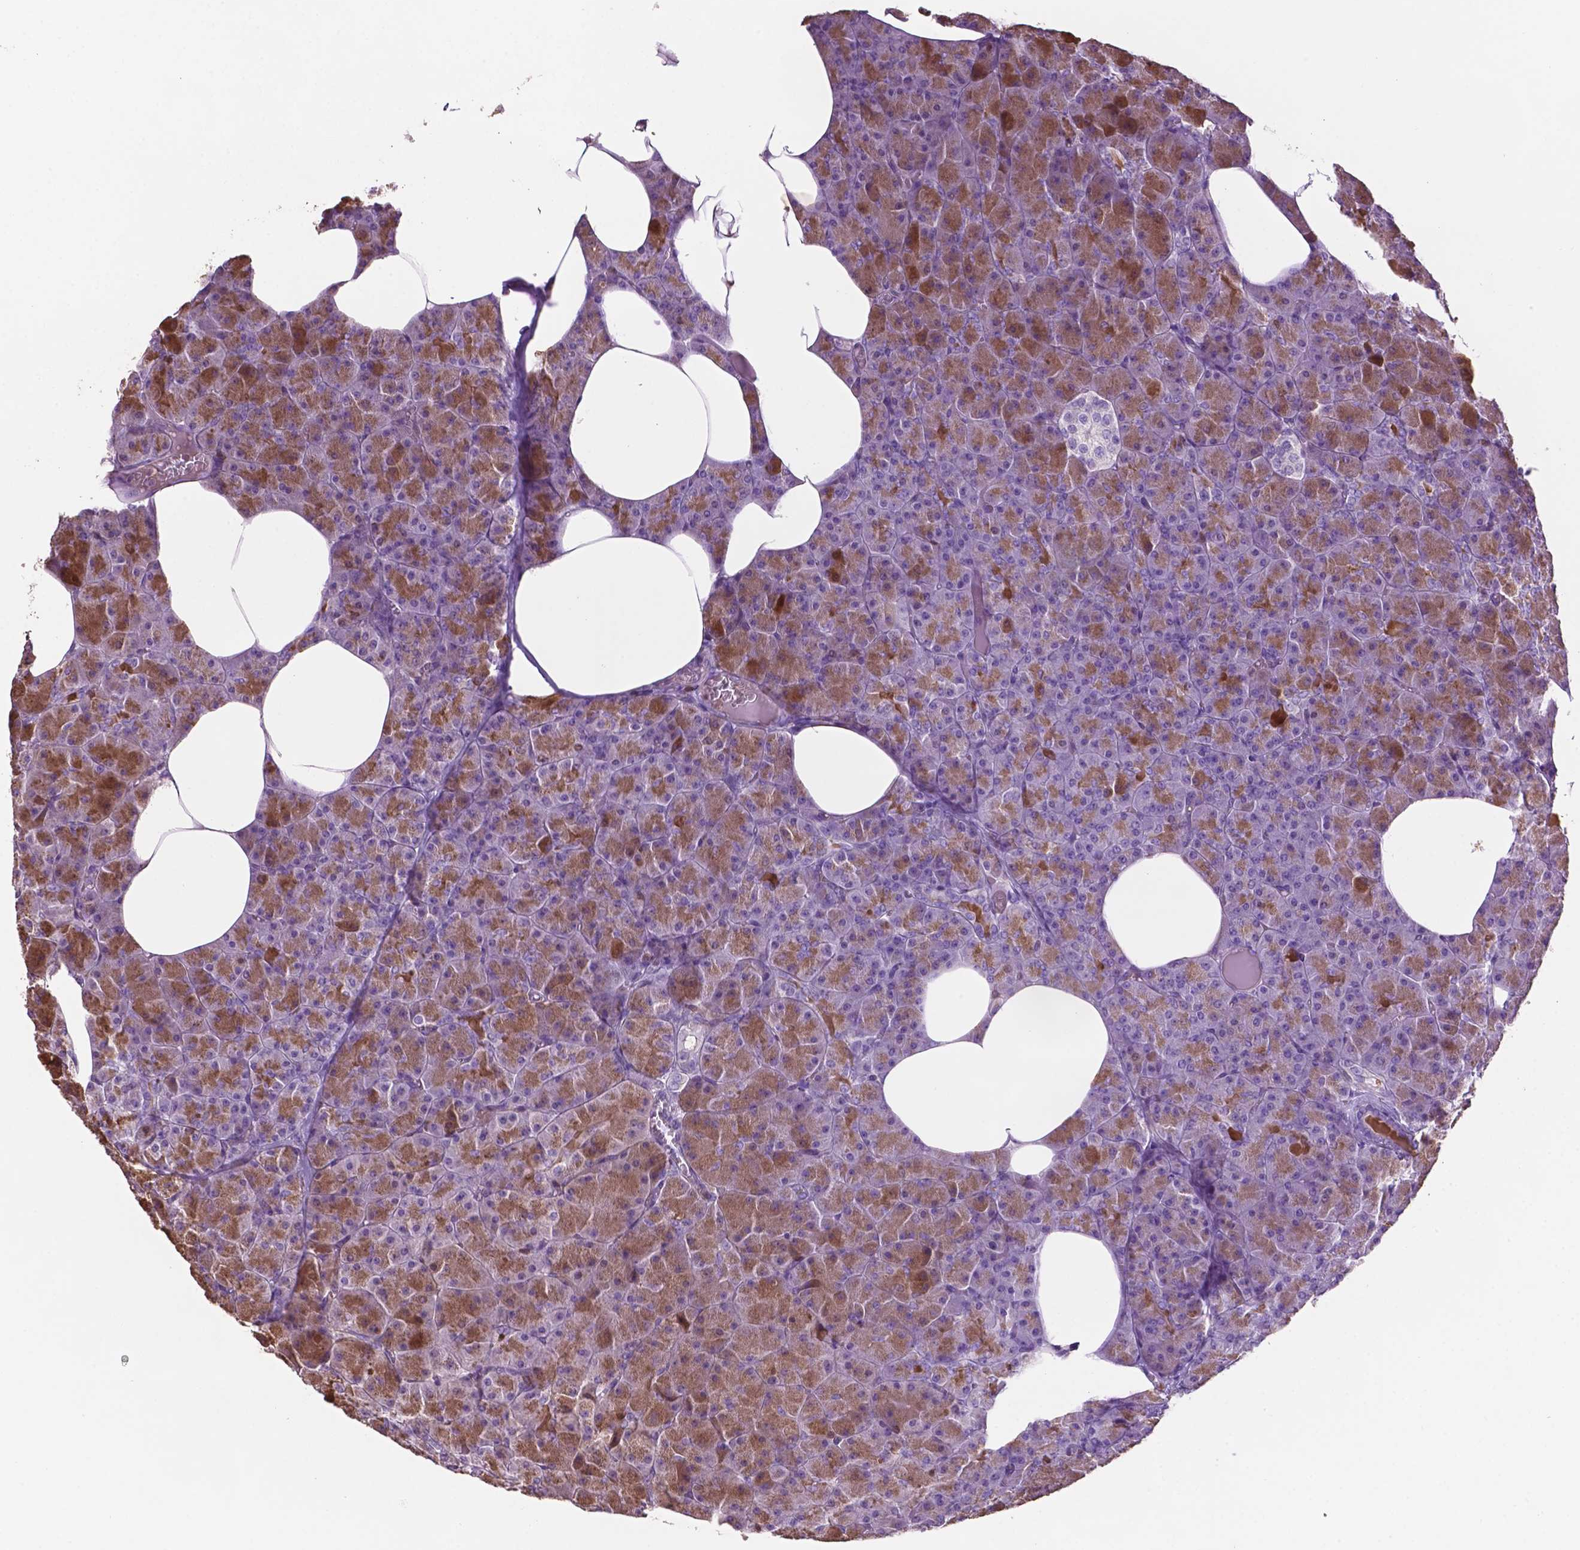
{"staining": {"intensity": "moderate", "quantity": "25%-75%", "location": "cytoplasmic/membranous"}, "tissue": "pancreas", "cell_type": "Exocrine glandular cells", "image_type": "normal", "snomed": [{"axis": "morphology", "description": "Normal tissue, NOS"}, {"axis": "topography", "description": "Pancreas"}], "caption": "Immunohistochemistry (IHC) histopathology image of benign human pancreas stained for a protein (brown), which reveals medium levels of moderate cytoplasmic/membranous staining in approximately 25%-75% of exocrine glandular cells.", "gene": "TBC1D10C", "patient": {"sex": "female", "age": 45}}